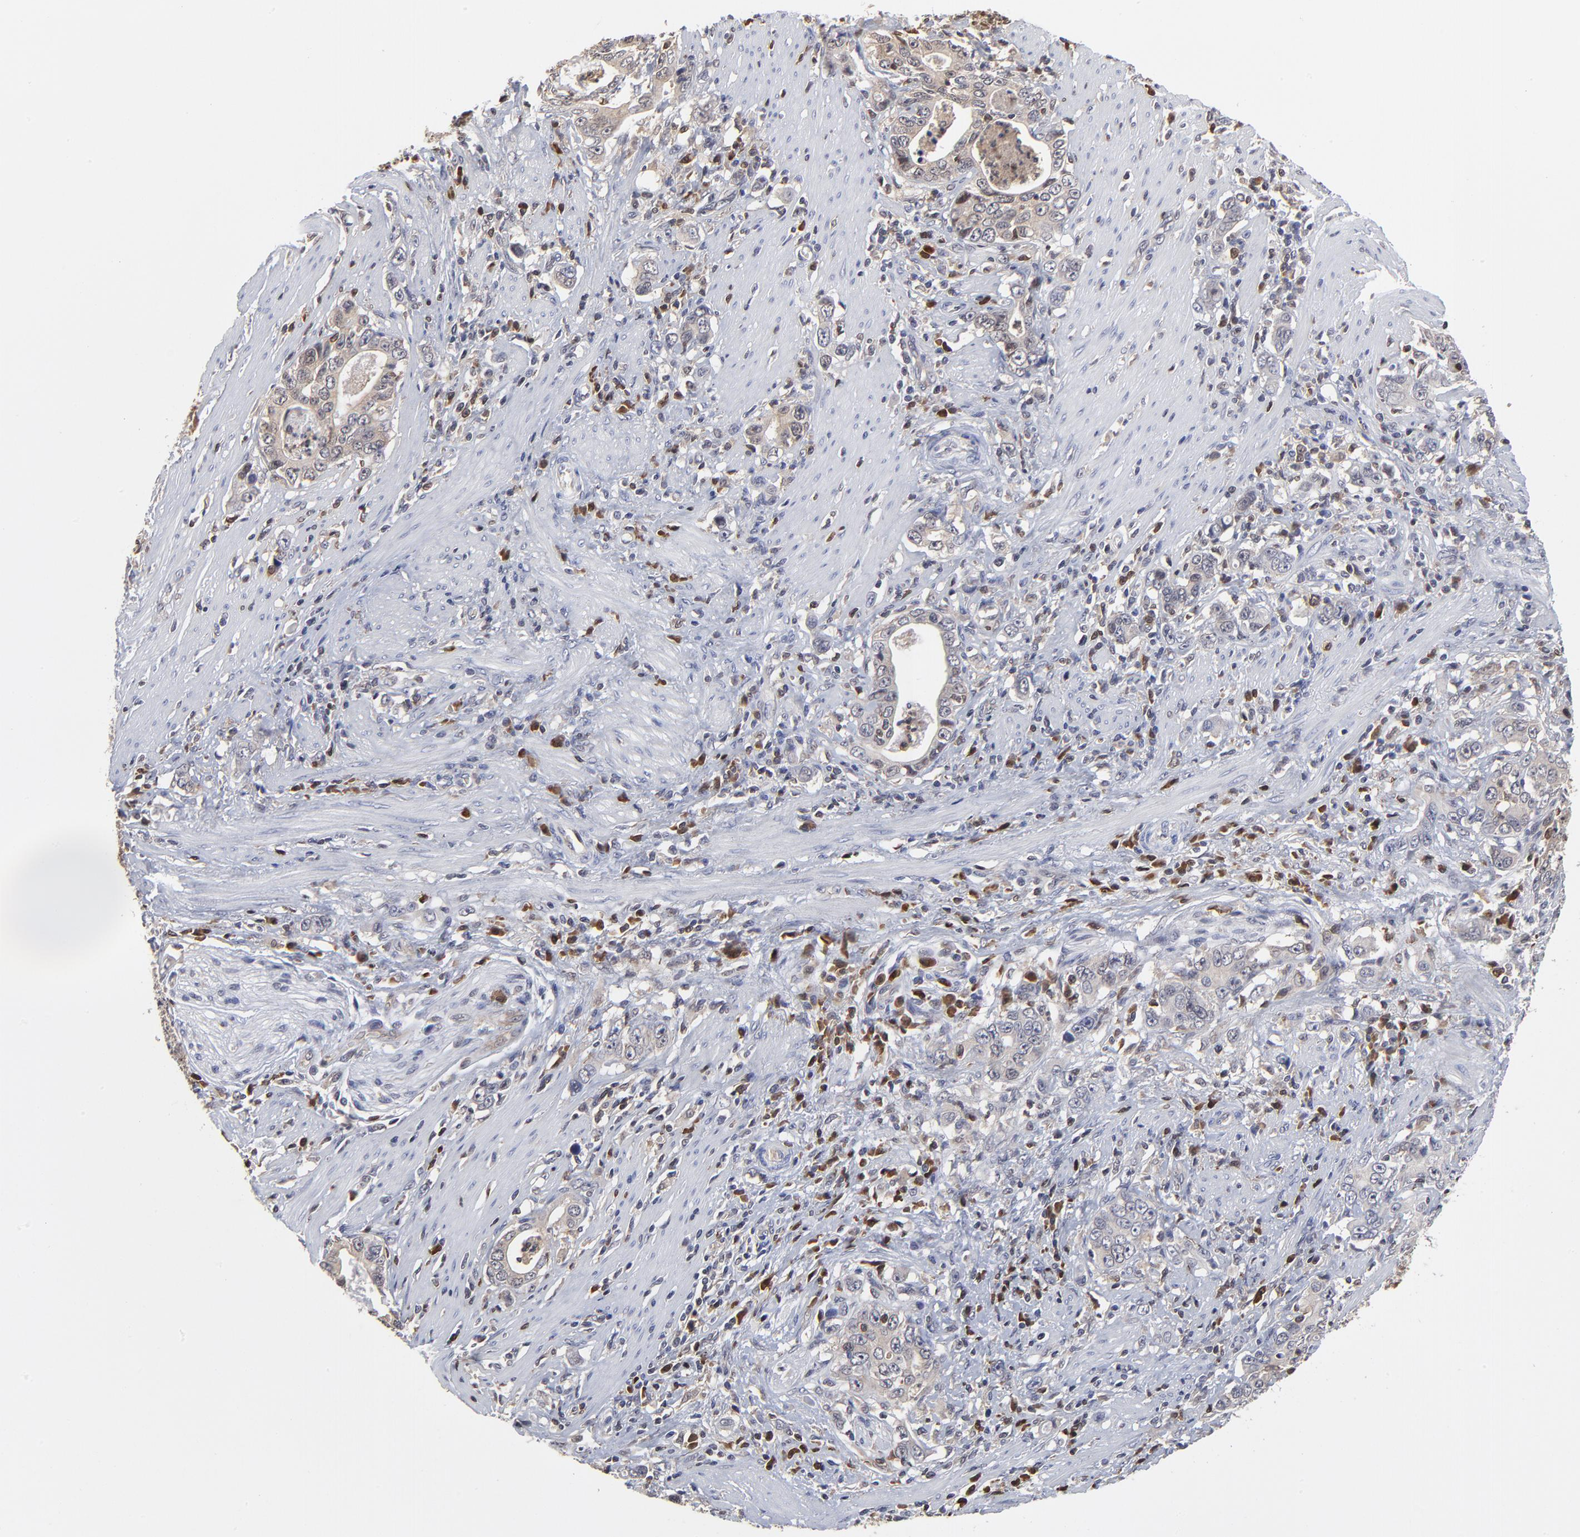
{"staining": {"intensity": "negative", "quantity": "none", "location": "none"}, "tissue": "stomach cancer", "cell_type": "Tumor cells", "image_type": "cancer", "snomed": [{"axis": "morphology", "description": "Adenocarcinoma, NOS"}, {"axis": "topography", "description": "Stomach, lower"}], "caption": "High magnification brightfield microscopy of adenocarcinoma (stomach) stained with DAB (brown) and counterstained with hematoxylin (blue): tumor cells show no significant expression.", "gene": "CASP3", "patient": {"sex": "female", "age": 72}}